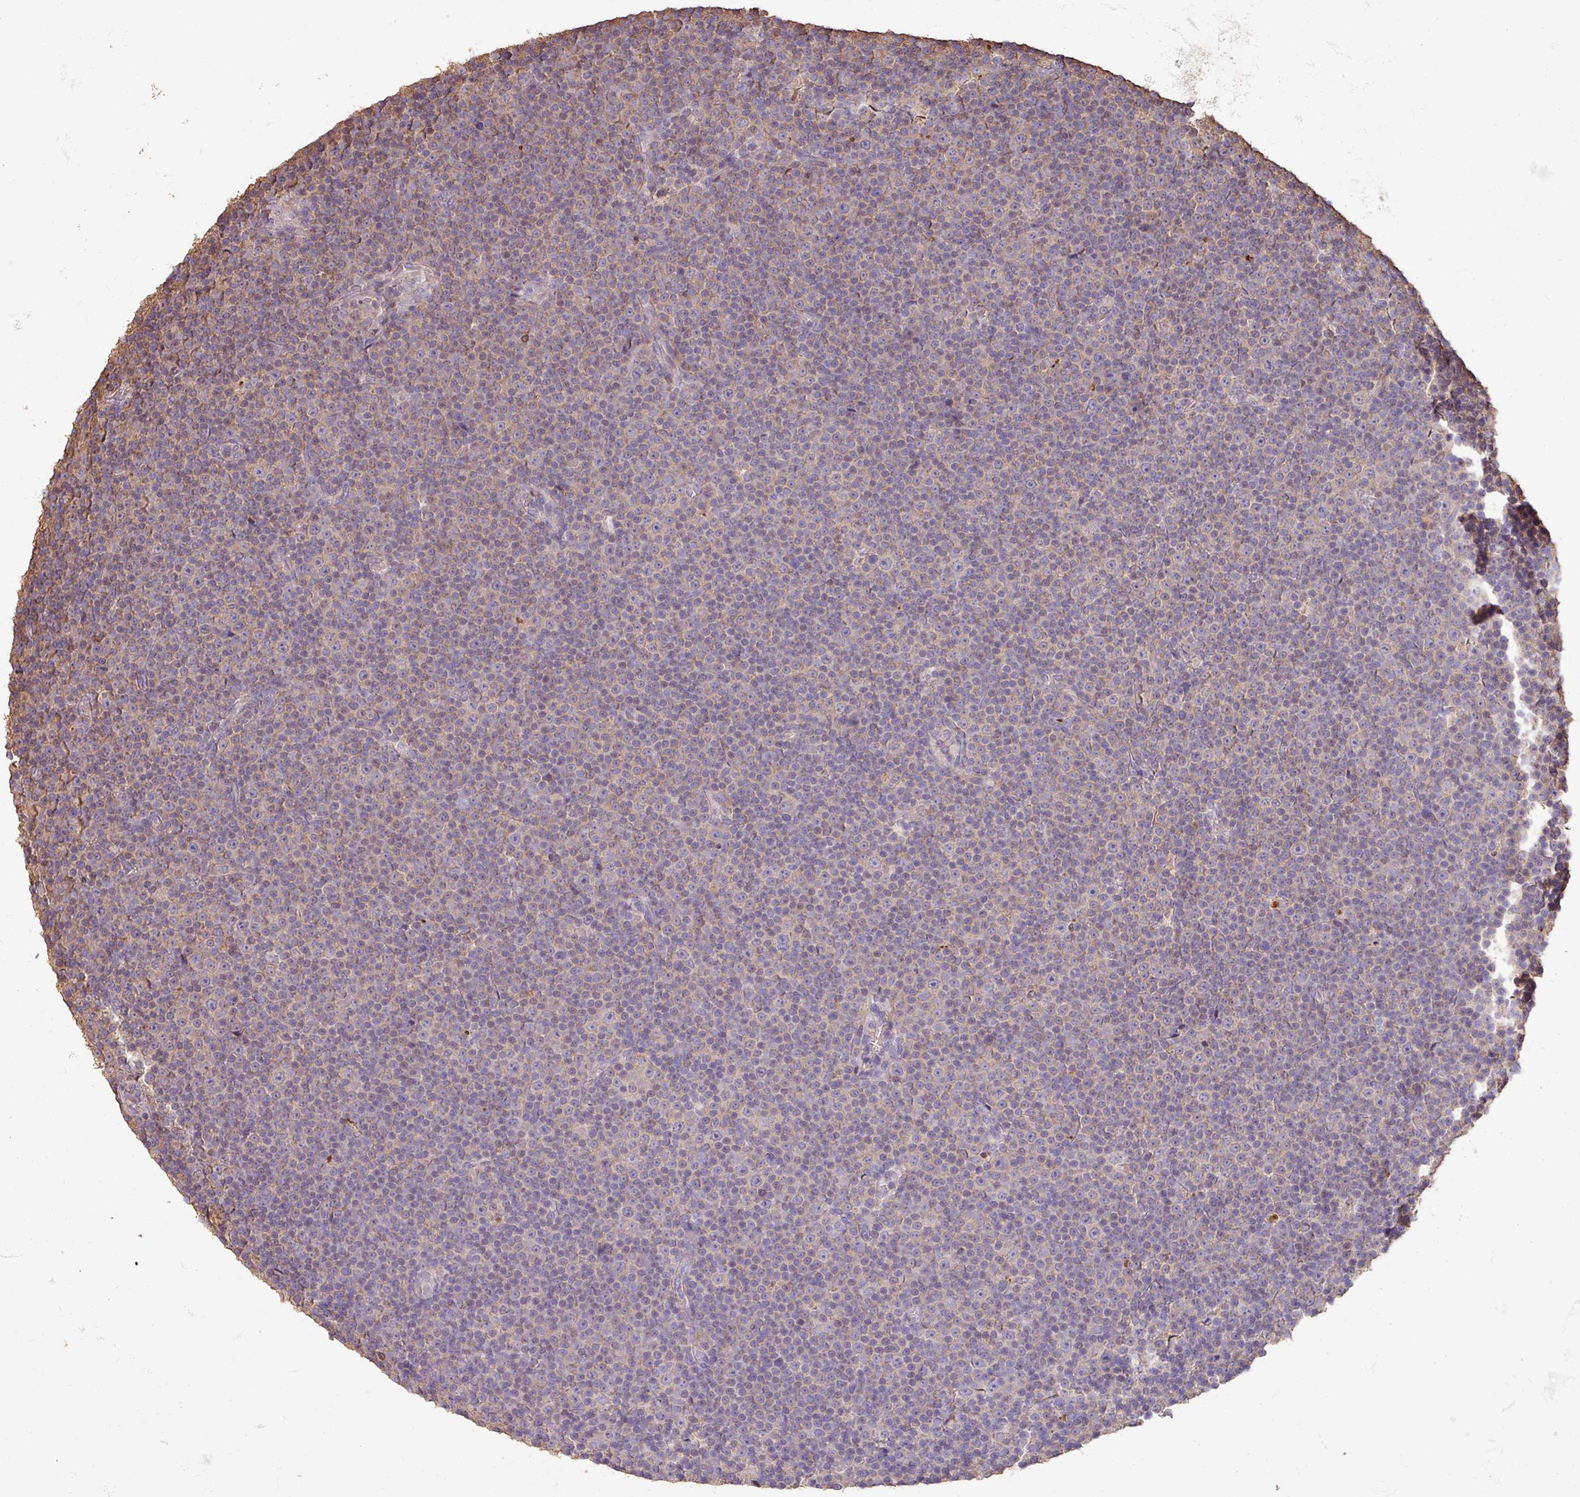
{"staining": {"intensity": "weak", "quantity": "<25%", "location": "cytoplasmic/membranous"}, "tissue": "lymphoma", "cell_type": "Tumor cells", "image_type": "cancer", "snomed": [{"axis": "morphology", "description": "Malignant lymphoma, non-Hodgkin's type, Low grade"}, {"axis": "topography", "description": "Lymph node"}], "caption": "A micrograph of human malignant lymphoma, non-Hodgkin's type (low-grade) is negative for staining in tumor cells.", "gene": "CAMK2B", "patient": {"sex": "female", "age": 67}}